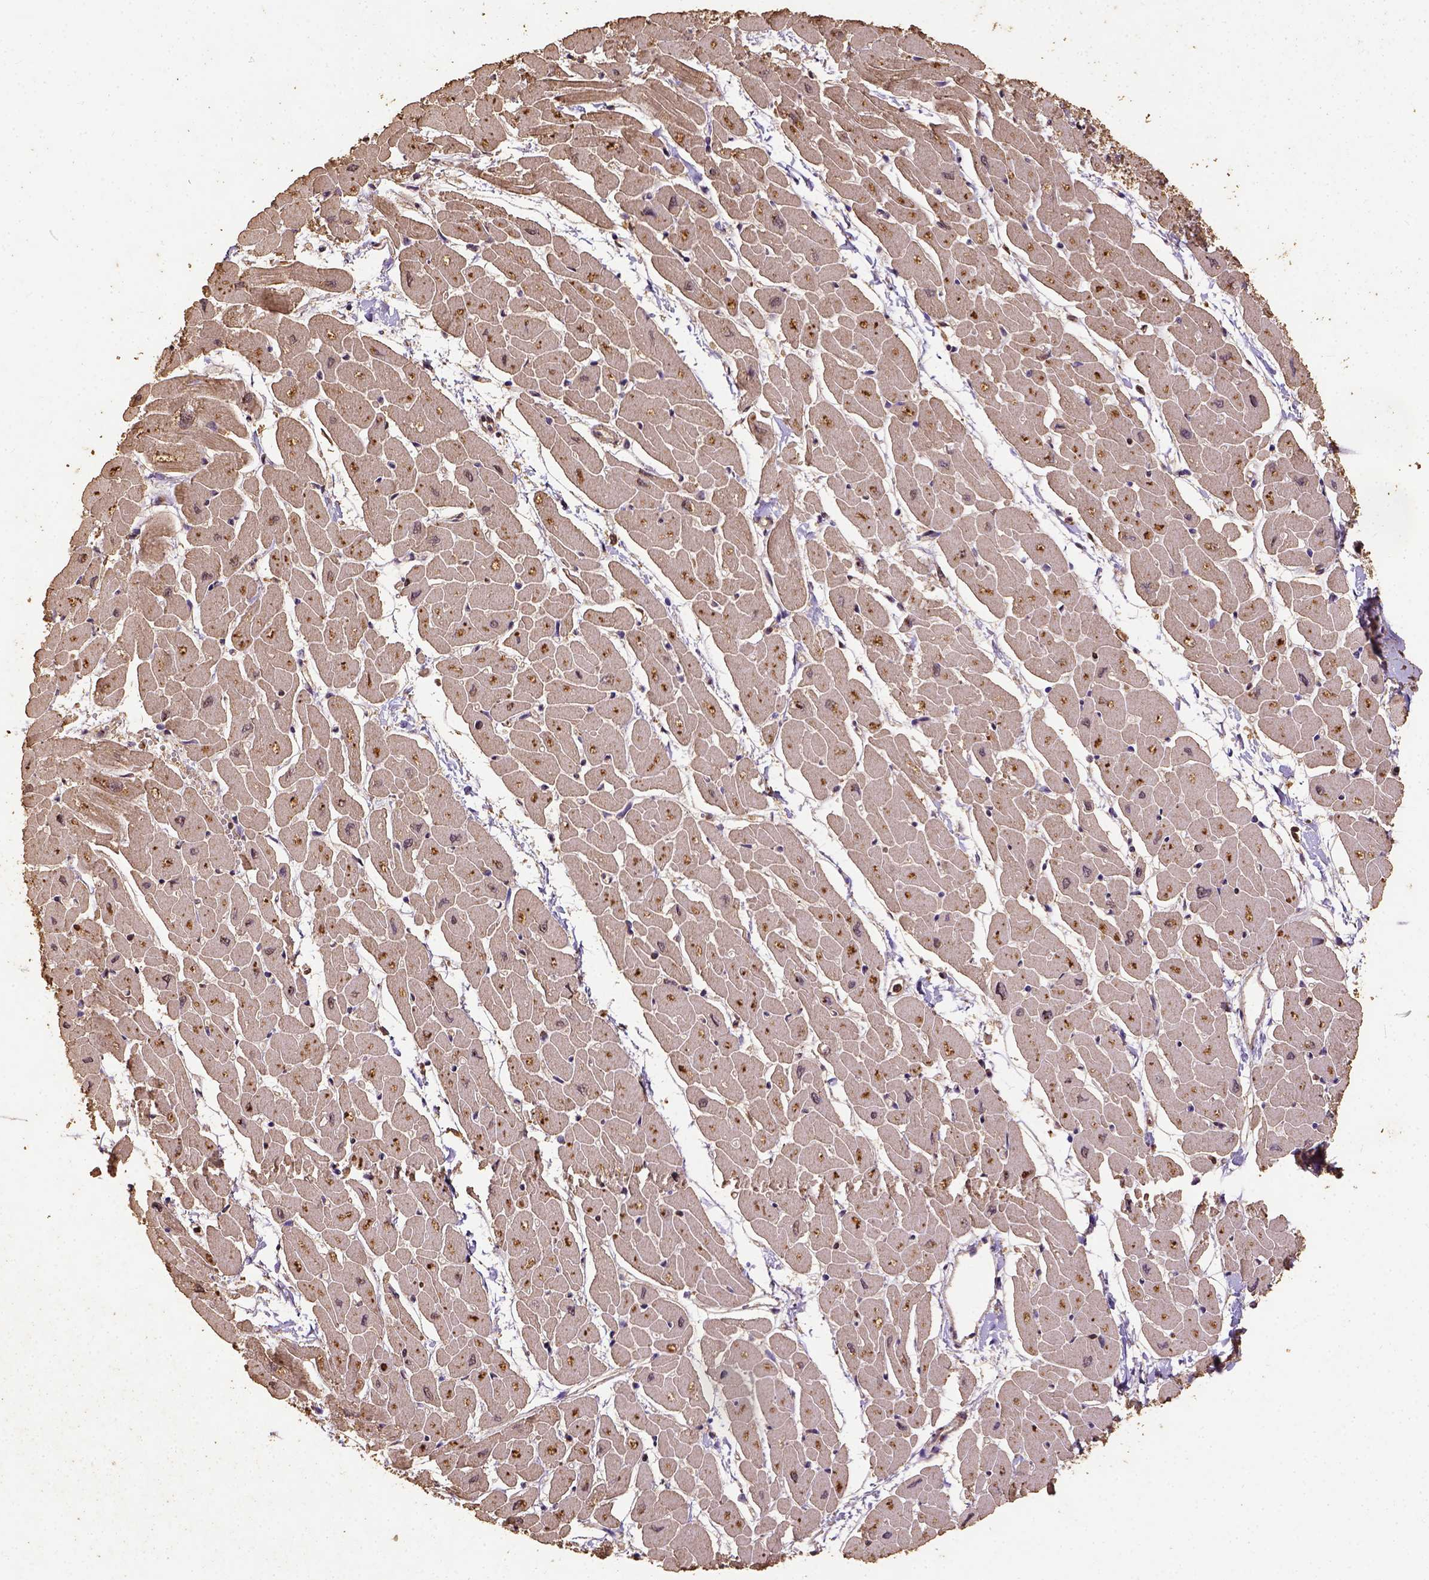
{"staining": {"intensity": "weak", "quantity": "25%-75%", "location": "nuclear"}, "tissue": "heart muscle", "cell_type": "Cardiomyocytes", "image_type": "normal", "snomed": [{"axis": "morphology", "description": "Normal tissue, NOS"}, {"axis": "topography", "description": "Heart"}], "caption": "Protein expression analysis of benign human heart muscle reveals weak nuclear expression in approximately 25%-75% of cardiomyocytes. (DAB (3,3'-diaminobenzidine) IHC, brown staining for protein, blue staining for nuclei).", "gene": "NACC1", "patient": {"sex": "male", "age": 57}}